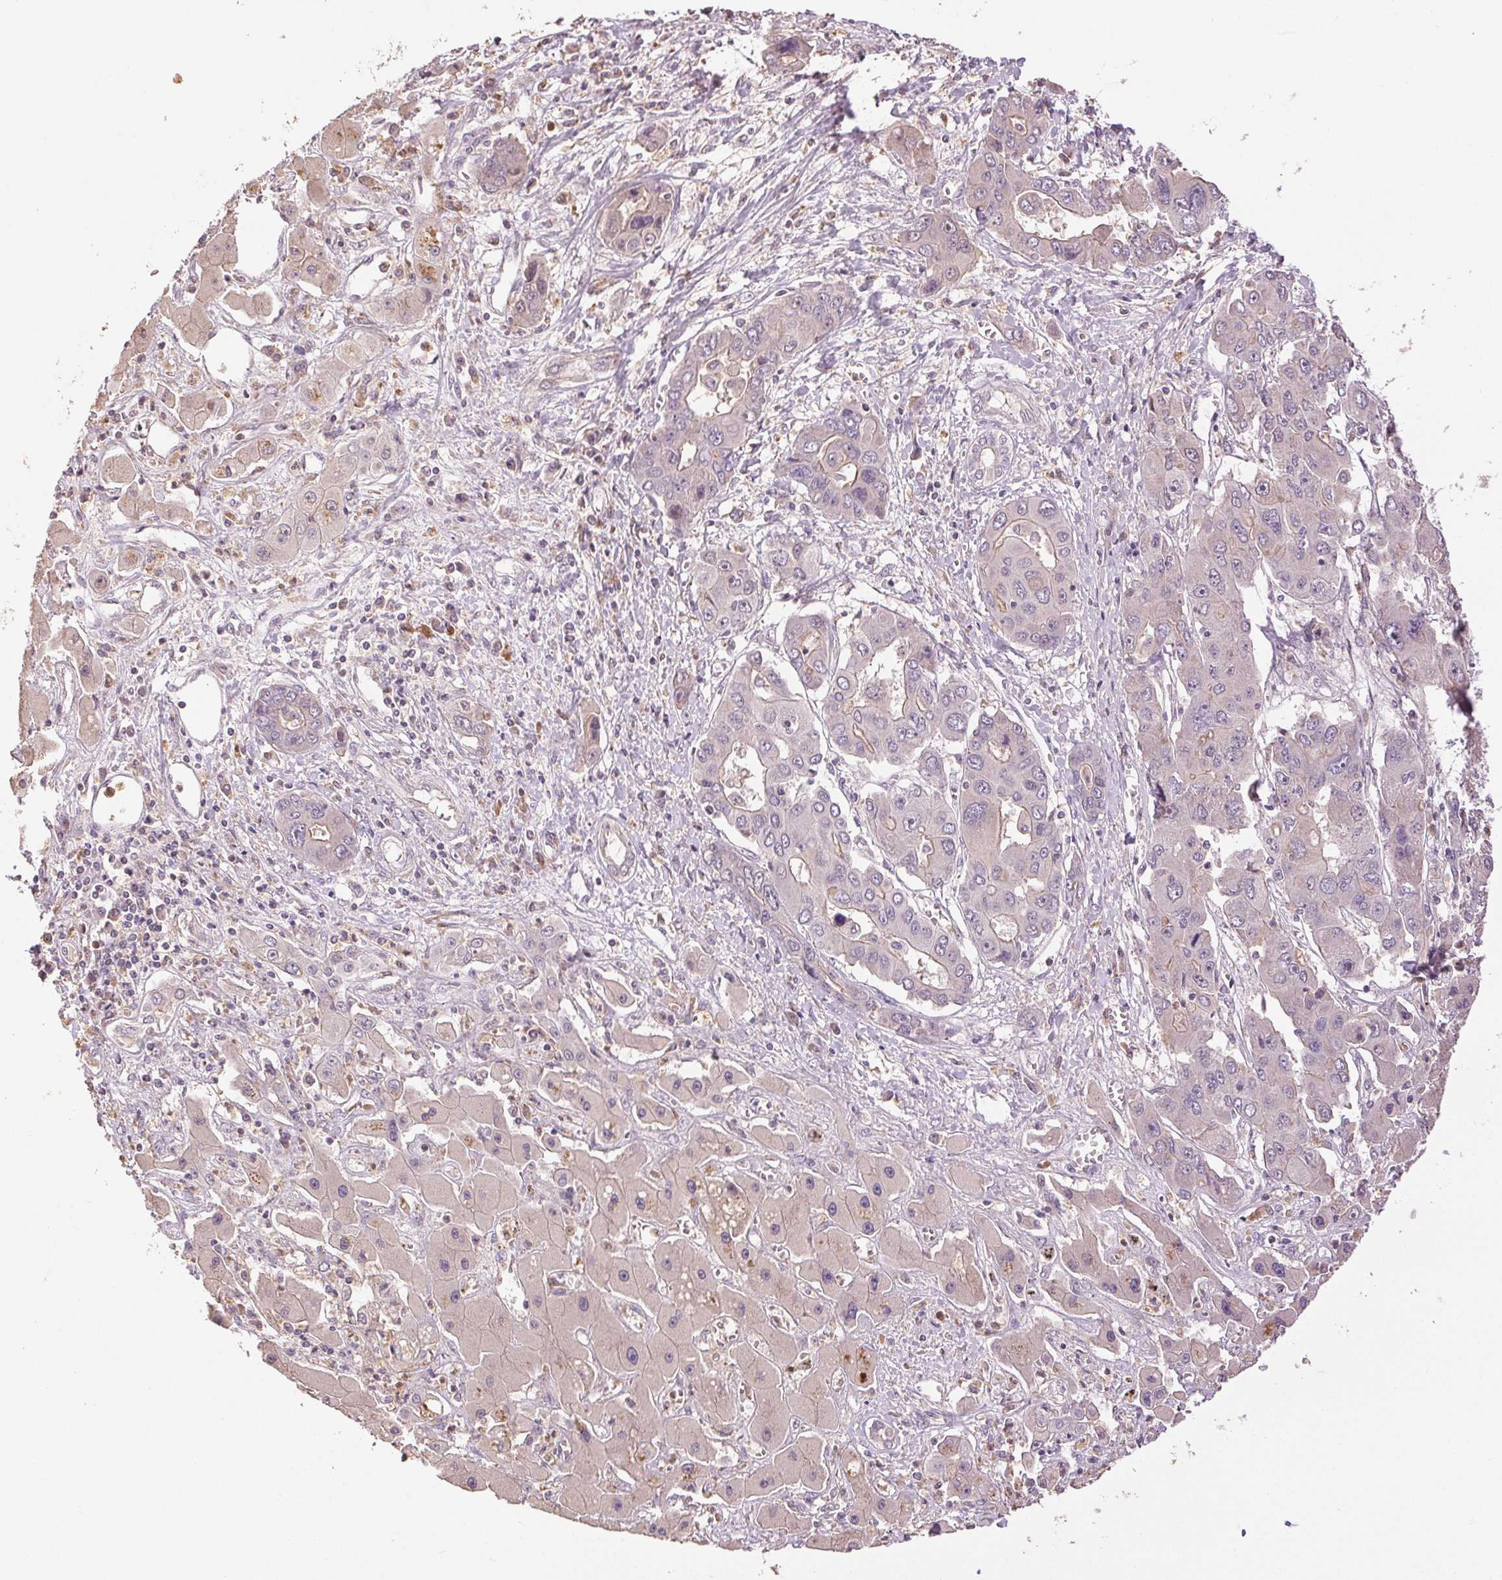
{"staining": {"intensity": "negative", "quantity": "none", "location": "none"}, "tissue": "liver cancer", "cell_type": "Tumor cells", "image_type": "cancer", "snomed": [{"axis": "morphology", "description": "Cholangiocarcinoma"}, {"axis": "topography", "description": "Liver"}], "caption": "Protein analysis of cholangiocarcinoma (liver) displays no significant positivity in tumor cells.", "gene": "TMEM253", "patient": {"sex": "male", "age": 67}}